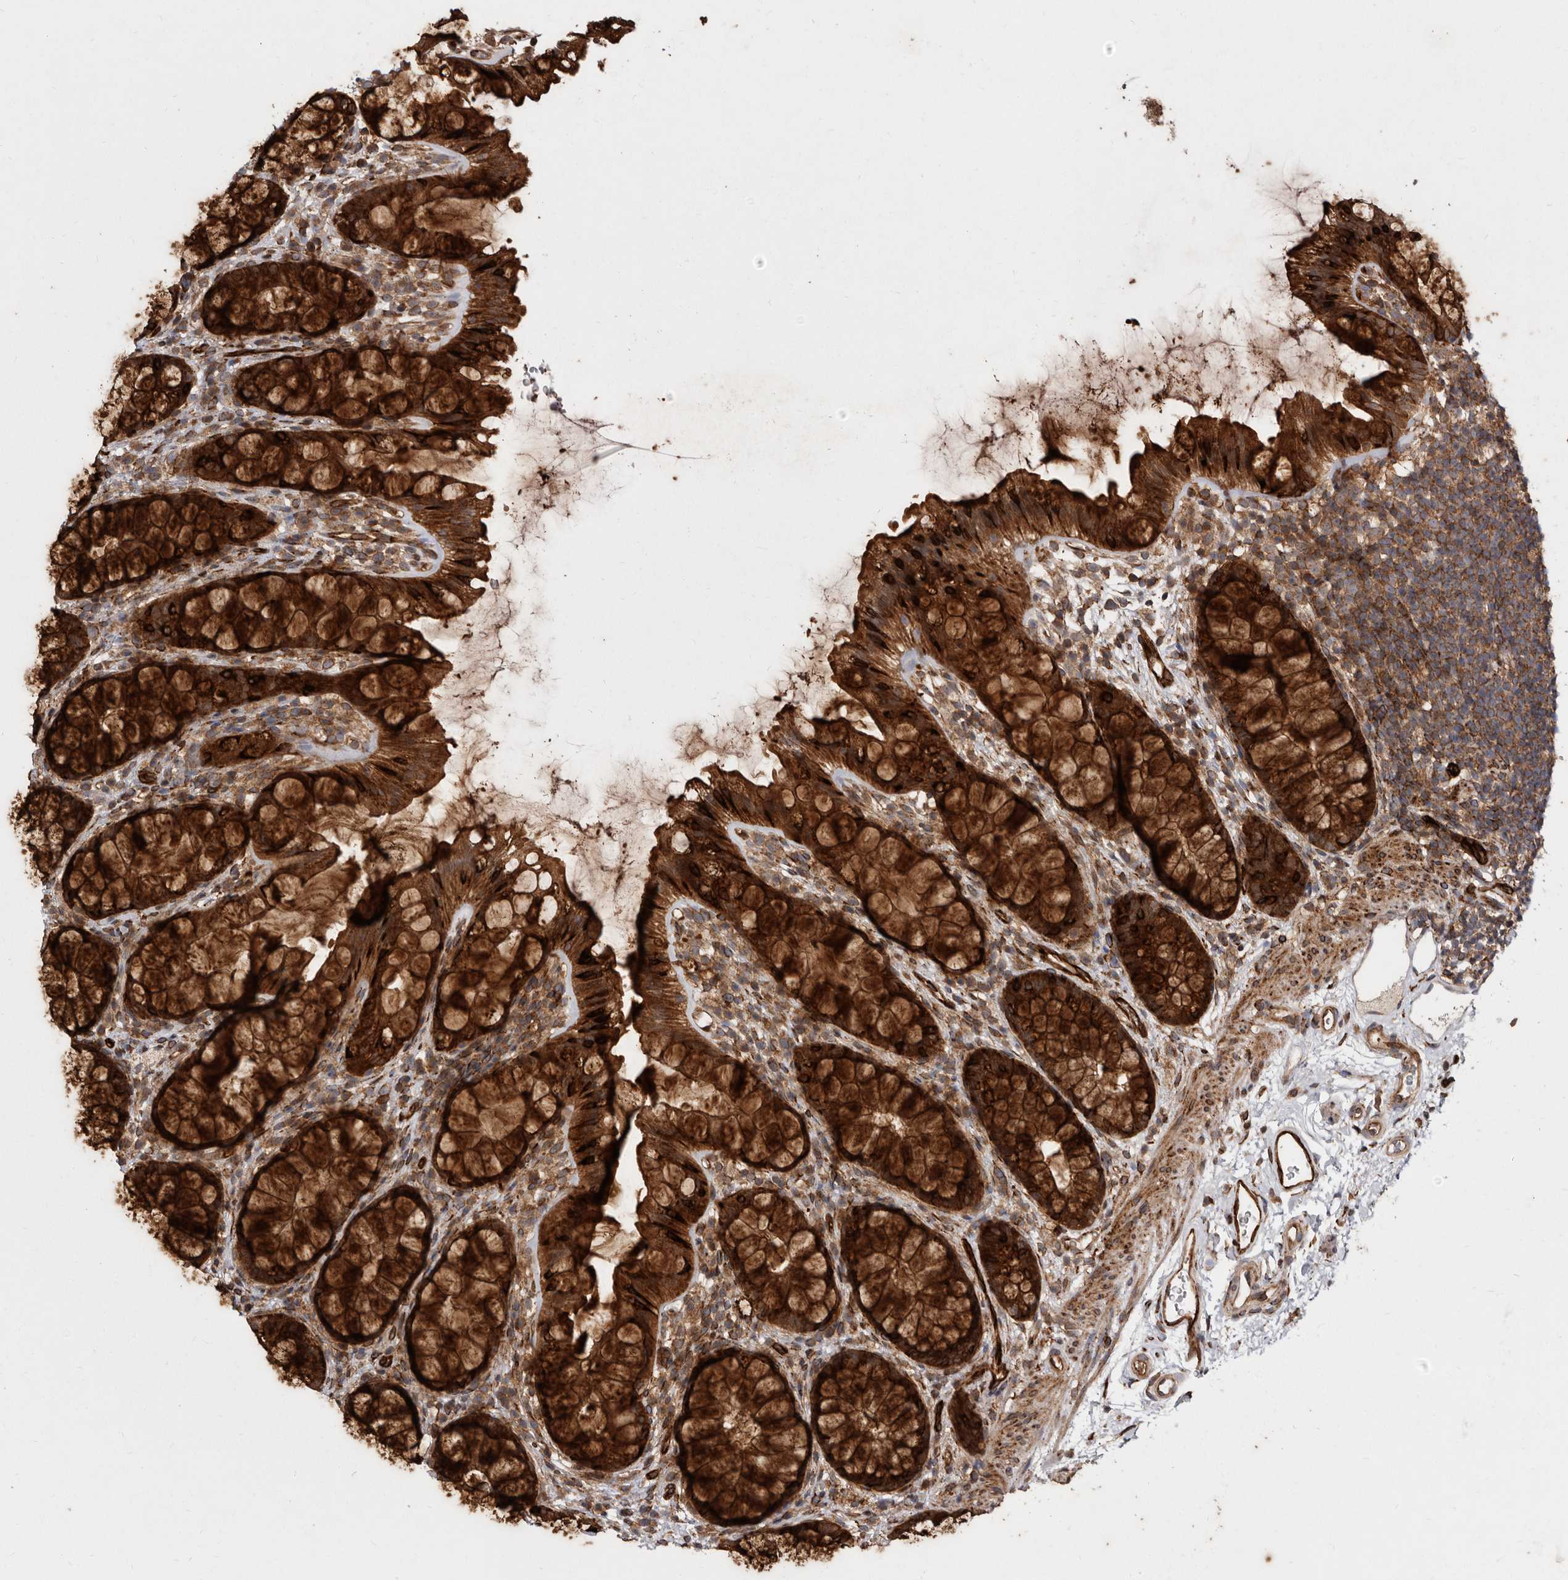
{"staining": {"intensity": "strong", "quantity": ">75%", "location": "cytoplasmic/membranous"}, "tissue": "rectum", "cell_type": "Glandular cells", "image_type": "normal", "snomed": [{"axis": "morphology", "description": "Normal tissue, NOS"}, {"axis": "topography", "description": "Rectum"}], "caption": "Immunohistochemistry (IHC) histopathology image of benign human rectum stained for a protein (brown), which exhibits high levels of strong cytoplasmic/membranous expression in about >75% of glandular cells.", "gene": "FLAD1", "patient": {"sex": "female", "age": 65}}